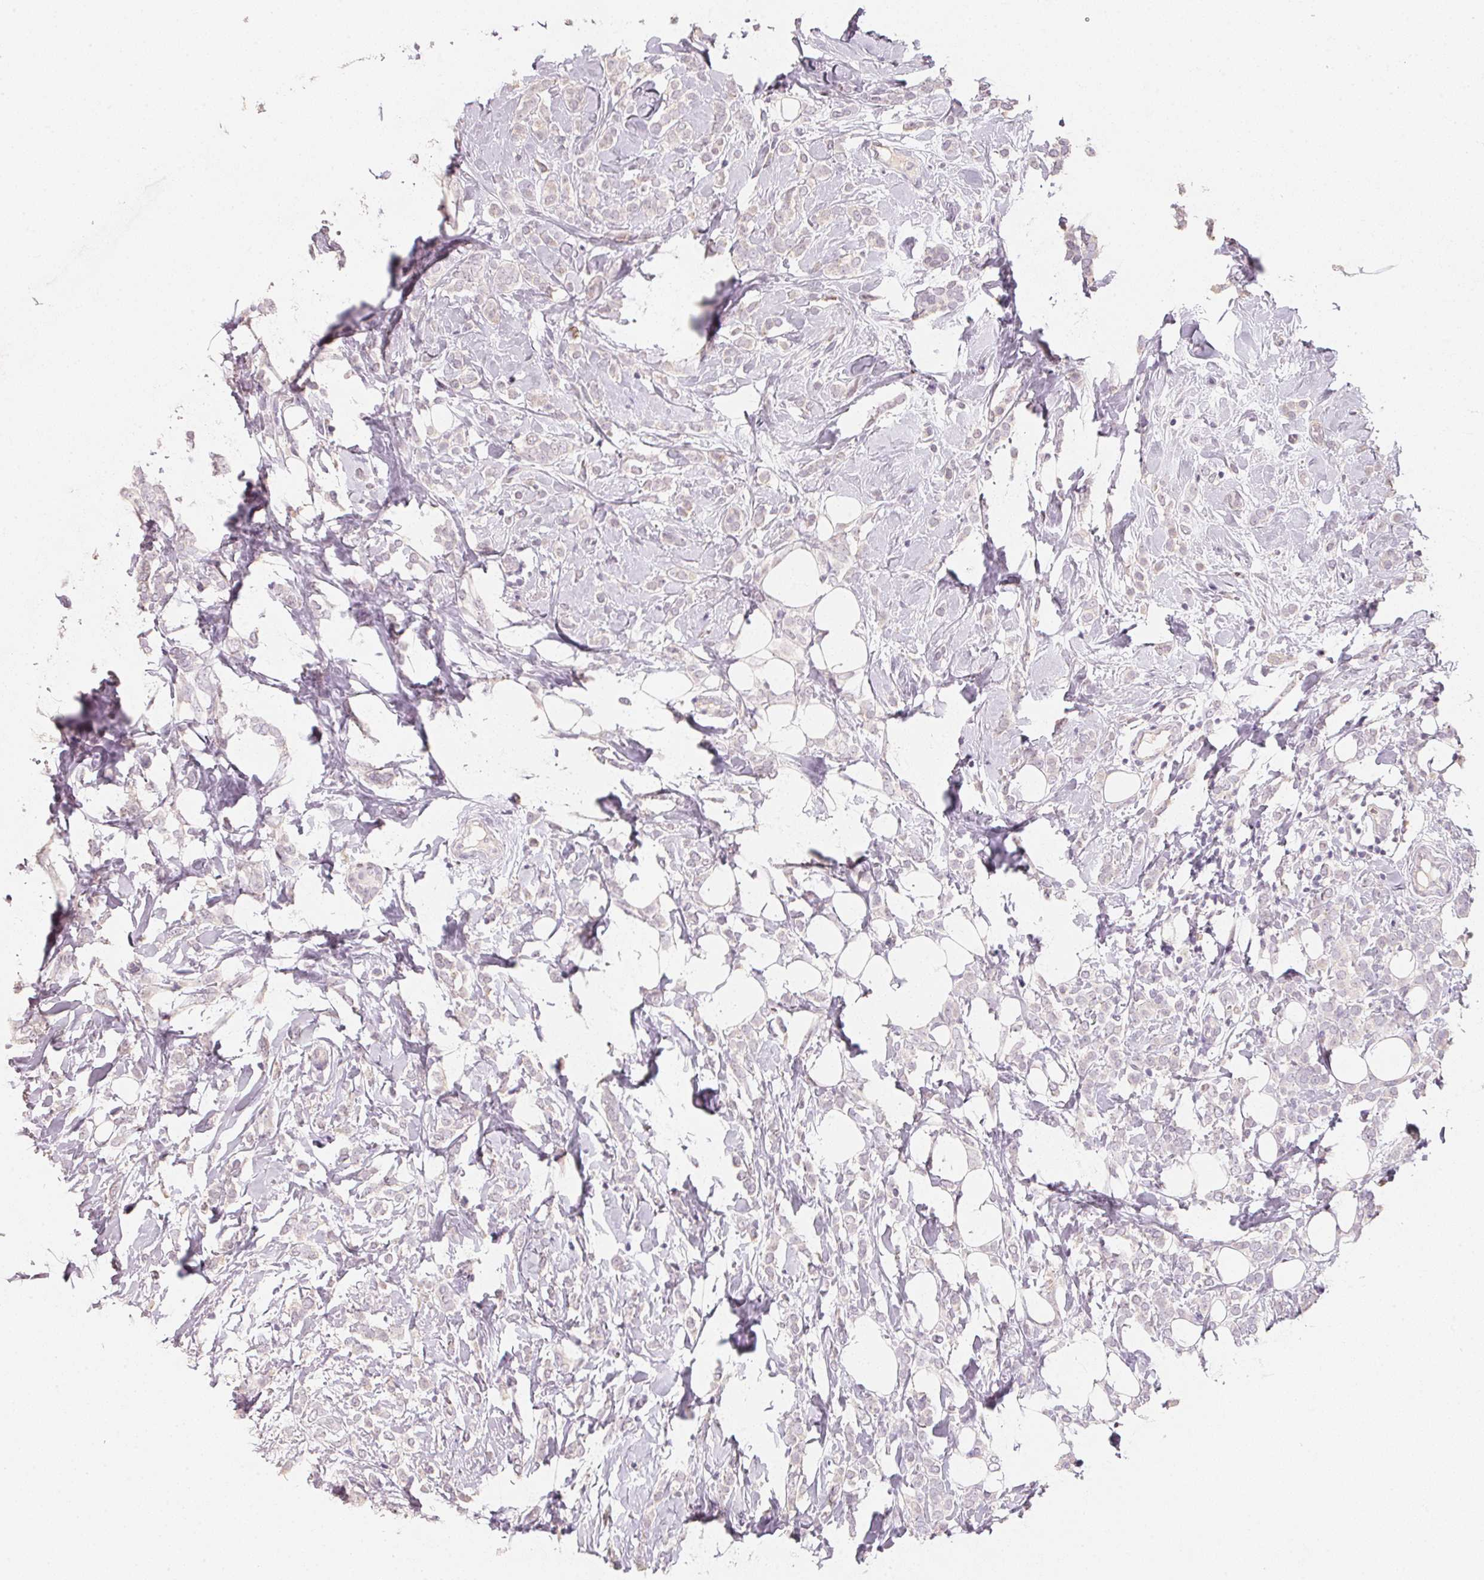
{"staining": {"intensity": "negative", "quantity": "none", "location": "none"}, "tissue": "breast cancer", "cell_type": "Tumor cells", "image_type": "cancer", "snomed": [{"axis": "morphology", "description": "Lobular carcinoma"}, {"axis": "topography", "description": "Breast"}], "caption": "Tumor cells show no significant expression in breast lobular carcinoma.", "gene": "TREH", "patient": {"sex": "female", "age": 49}}